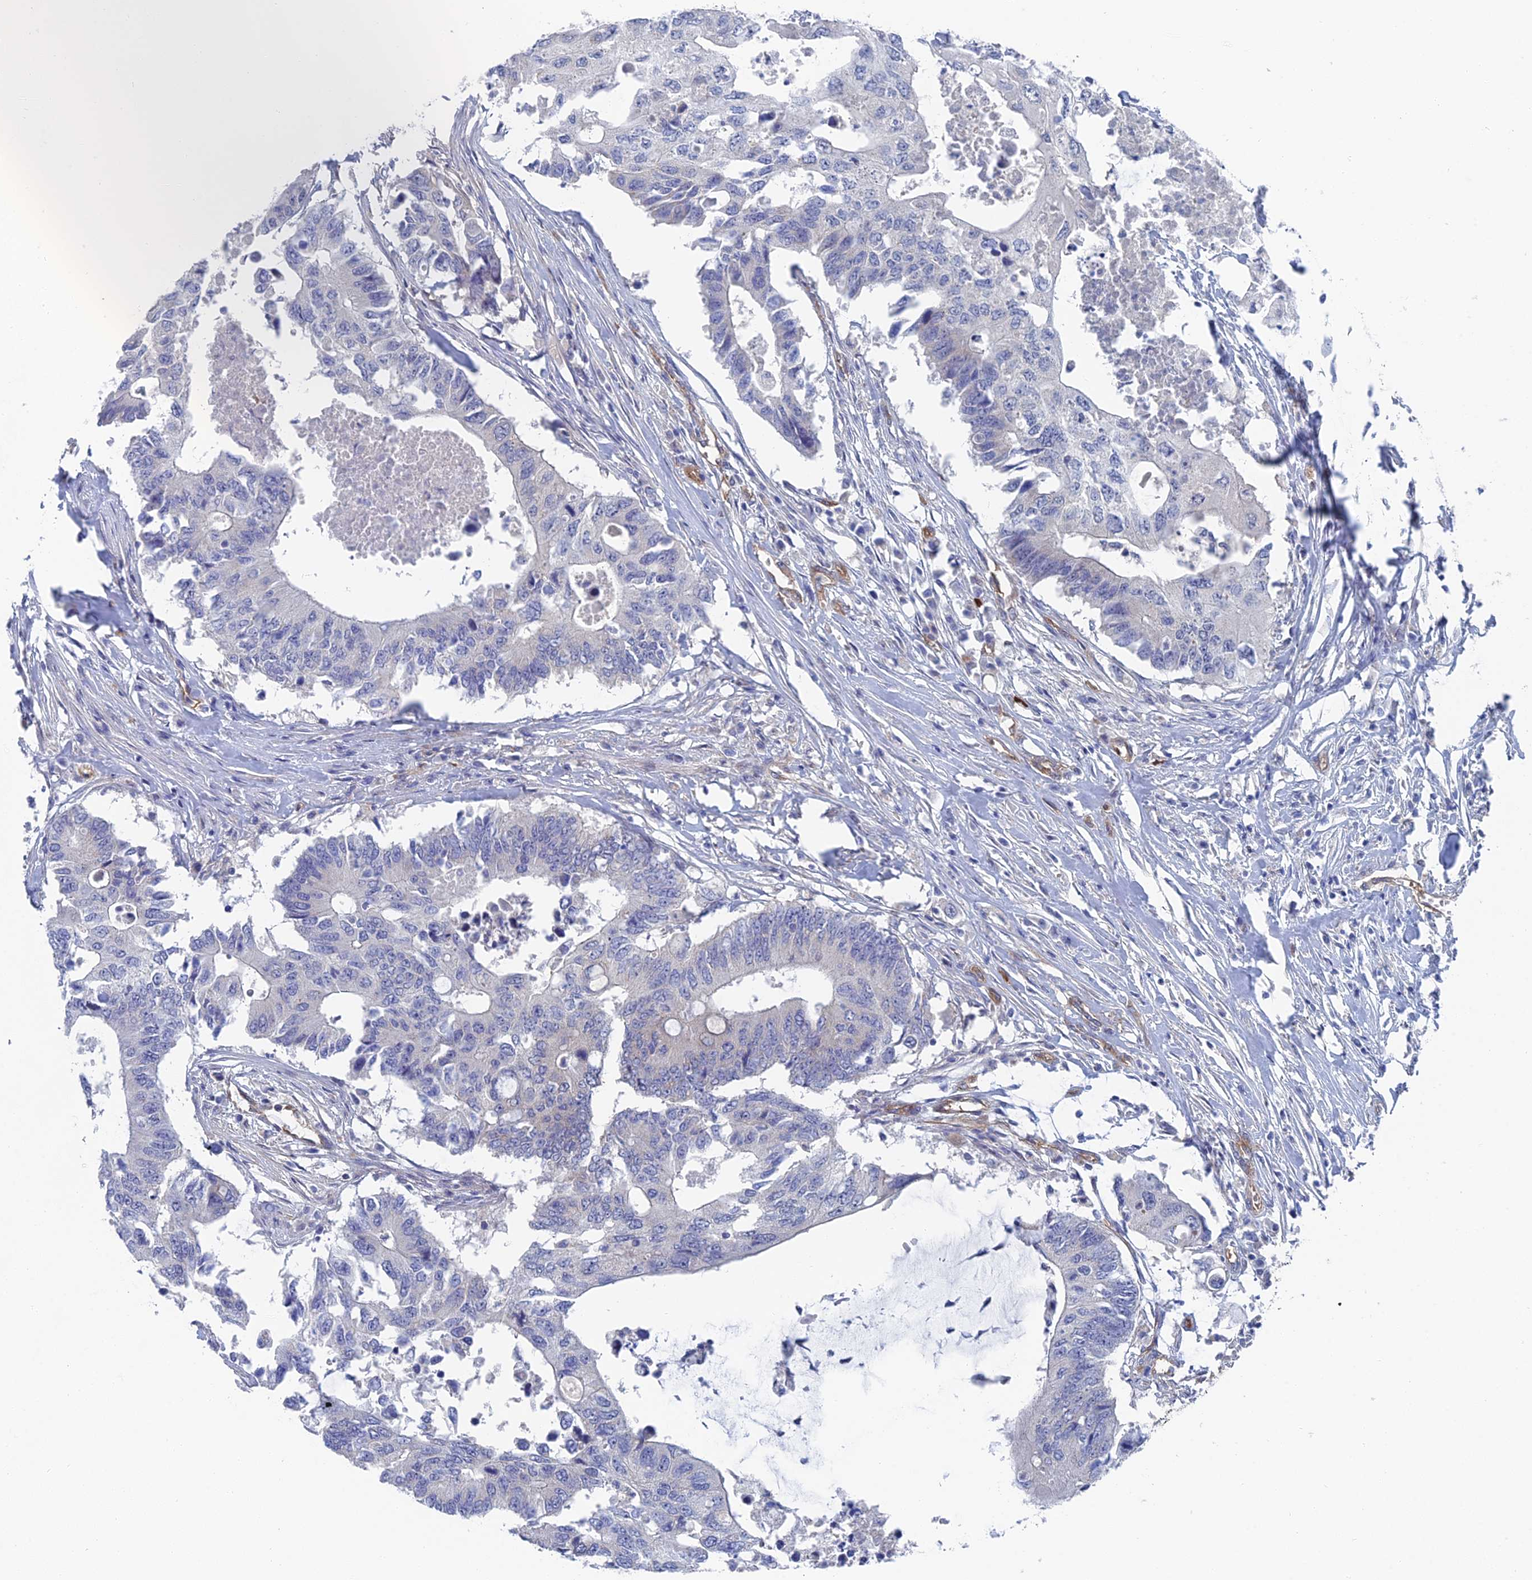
{"staining": {"intensity": "negative", "quantity": "none", "location": "none"}, "tissue": "colorectal cancer", "cell_type": "Tumor cells", "image_type": "cancer", "snomed": [{"axis": "morphology", "description": "Adenocarcinoma, NOS"}, {"axis": "topography", "description": "Colon"}], "caption": "Immunohistochemical staining of adenocarcinoma (colorectal) reveals no significant staining in tumor cells. (DAB immunohistochemistry, high magnification).", "gene": "ARAP3", "patient": {"sex": "male", "age": 71}}